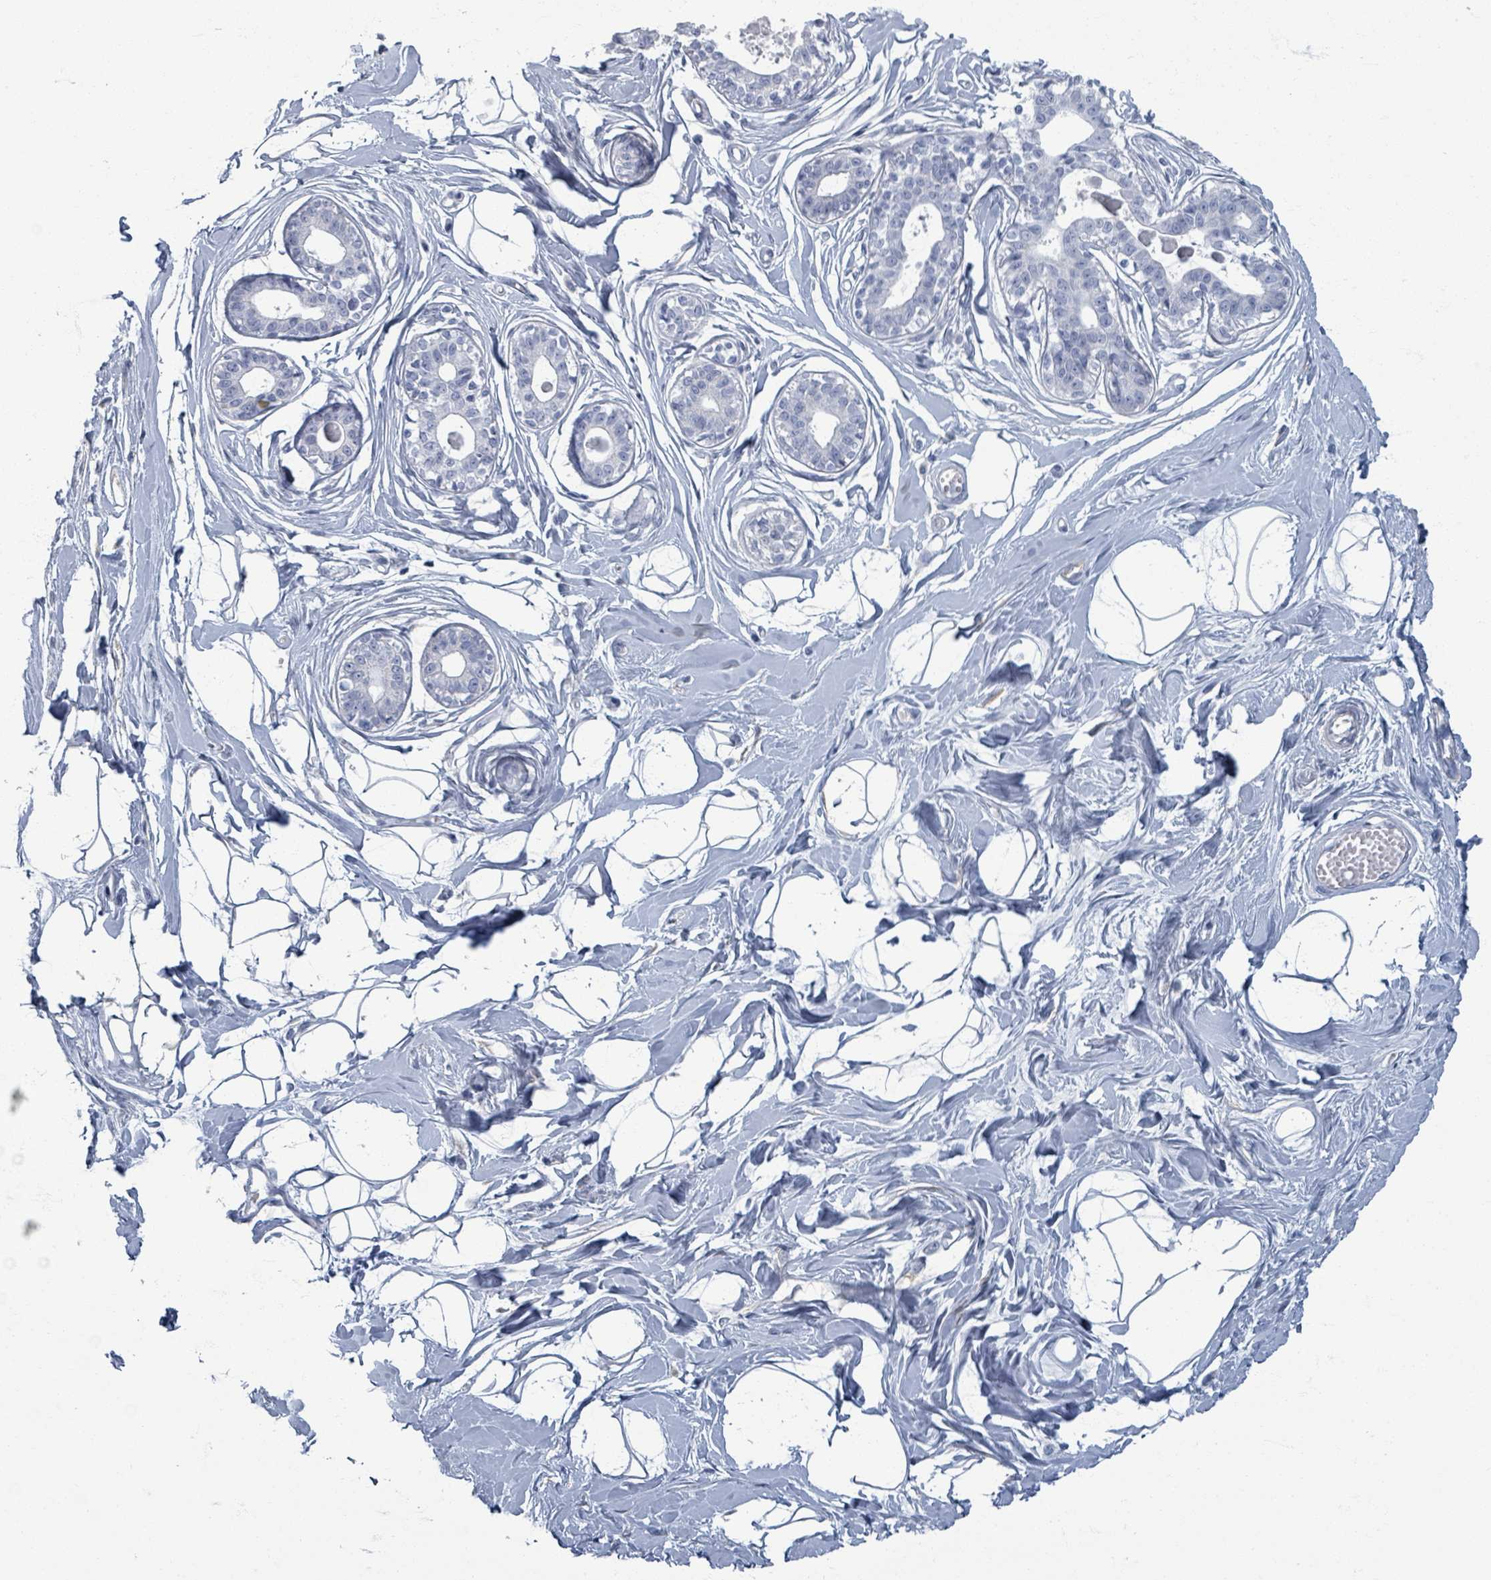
{"staining": {"intensity": "negative", "quantity": "none", "location": "none"}, "tissue": "breast", "cell_type": "Adipocytes", "image_type": "normal", "snomed": [{"axis": "morphology", "description": "Normal tissue, NOS"}, {"axis": "topography", "description": "Breast"}], "caption": "Immunohistochemistry (IHC) micrograph of normal breast: breast stained with DAB (3,3'-diaminobenzidine) exhibits no significant protein expression in adipocytes.", "gene": "TAS2R1", "patient": {"sex": "female", "age": 45}}